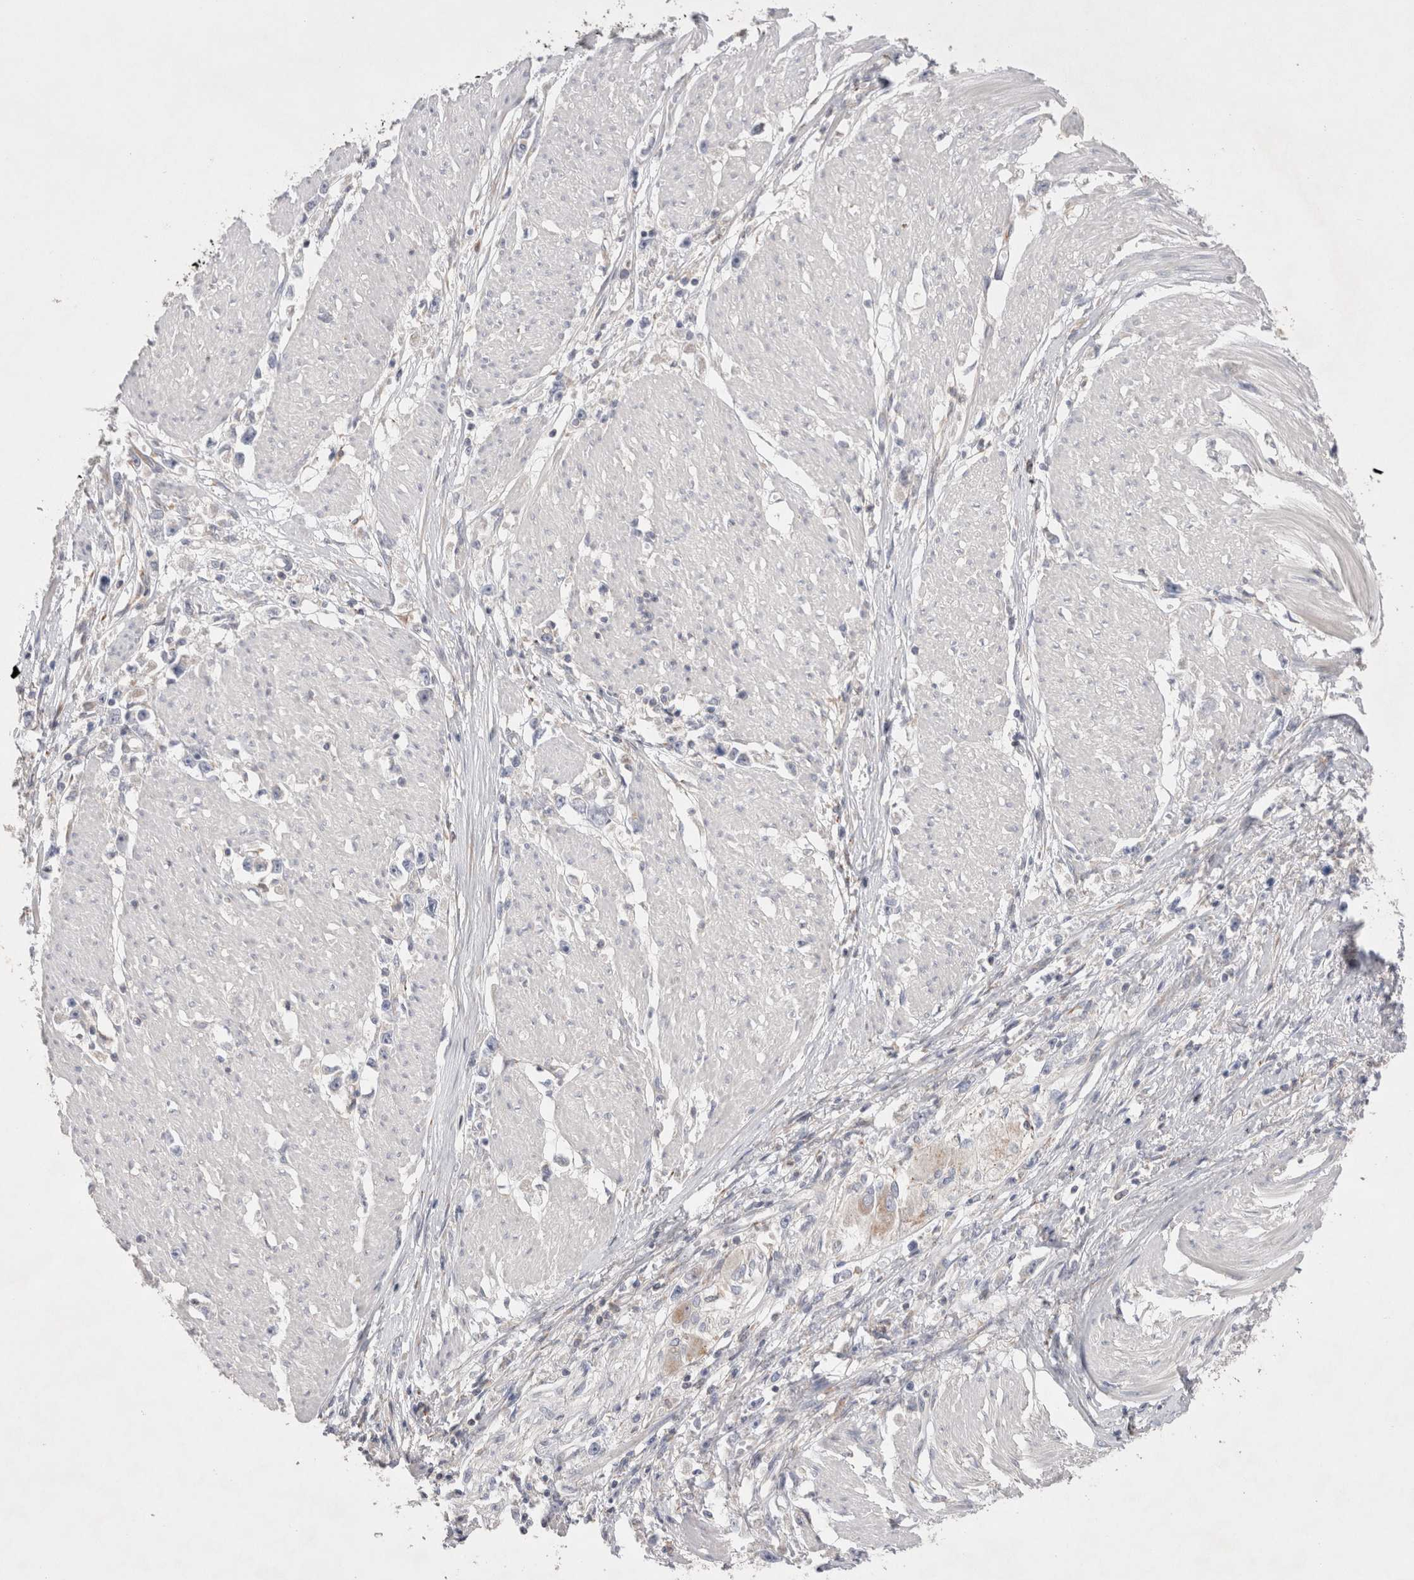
{"staining": {"intensity": "negative", "quantity": "none", "location": "none"}, "tissue": "stomach cancer", "cell_type": "Tumor cells", "image_type": "cancer", "snomed": [{"axis": "morphology", "description": "Adenocarcinoma, NOS"}, {"axis": "topography", "description": "Stomach"}], "caption": "Tumor cells are negative for brown protein staining in stomach adenocarcinoma.", "gene": "TBC1D16", "patient": {"sex": "female", "age": 59}}